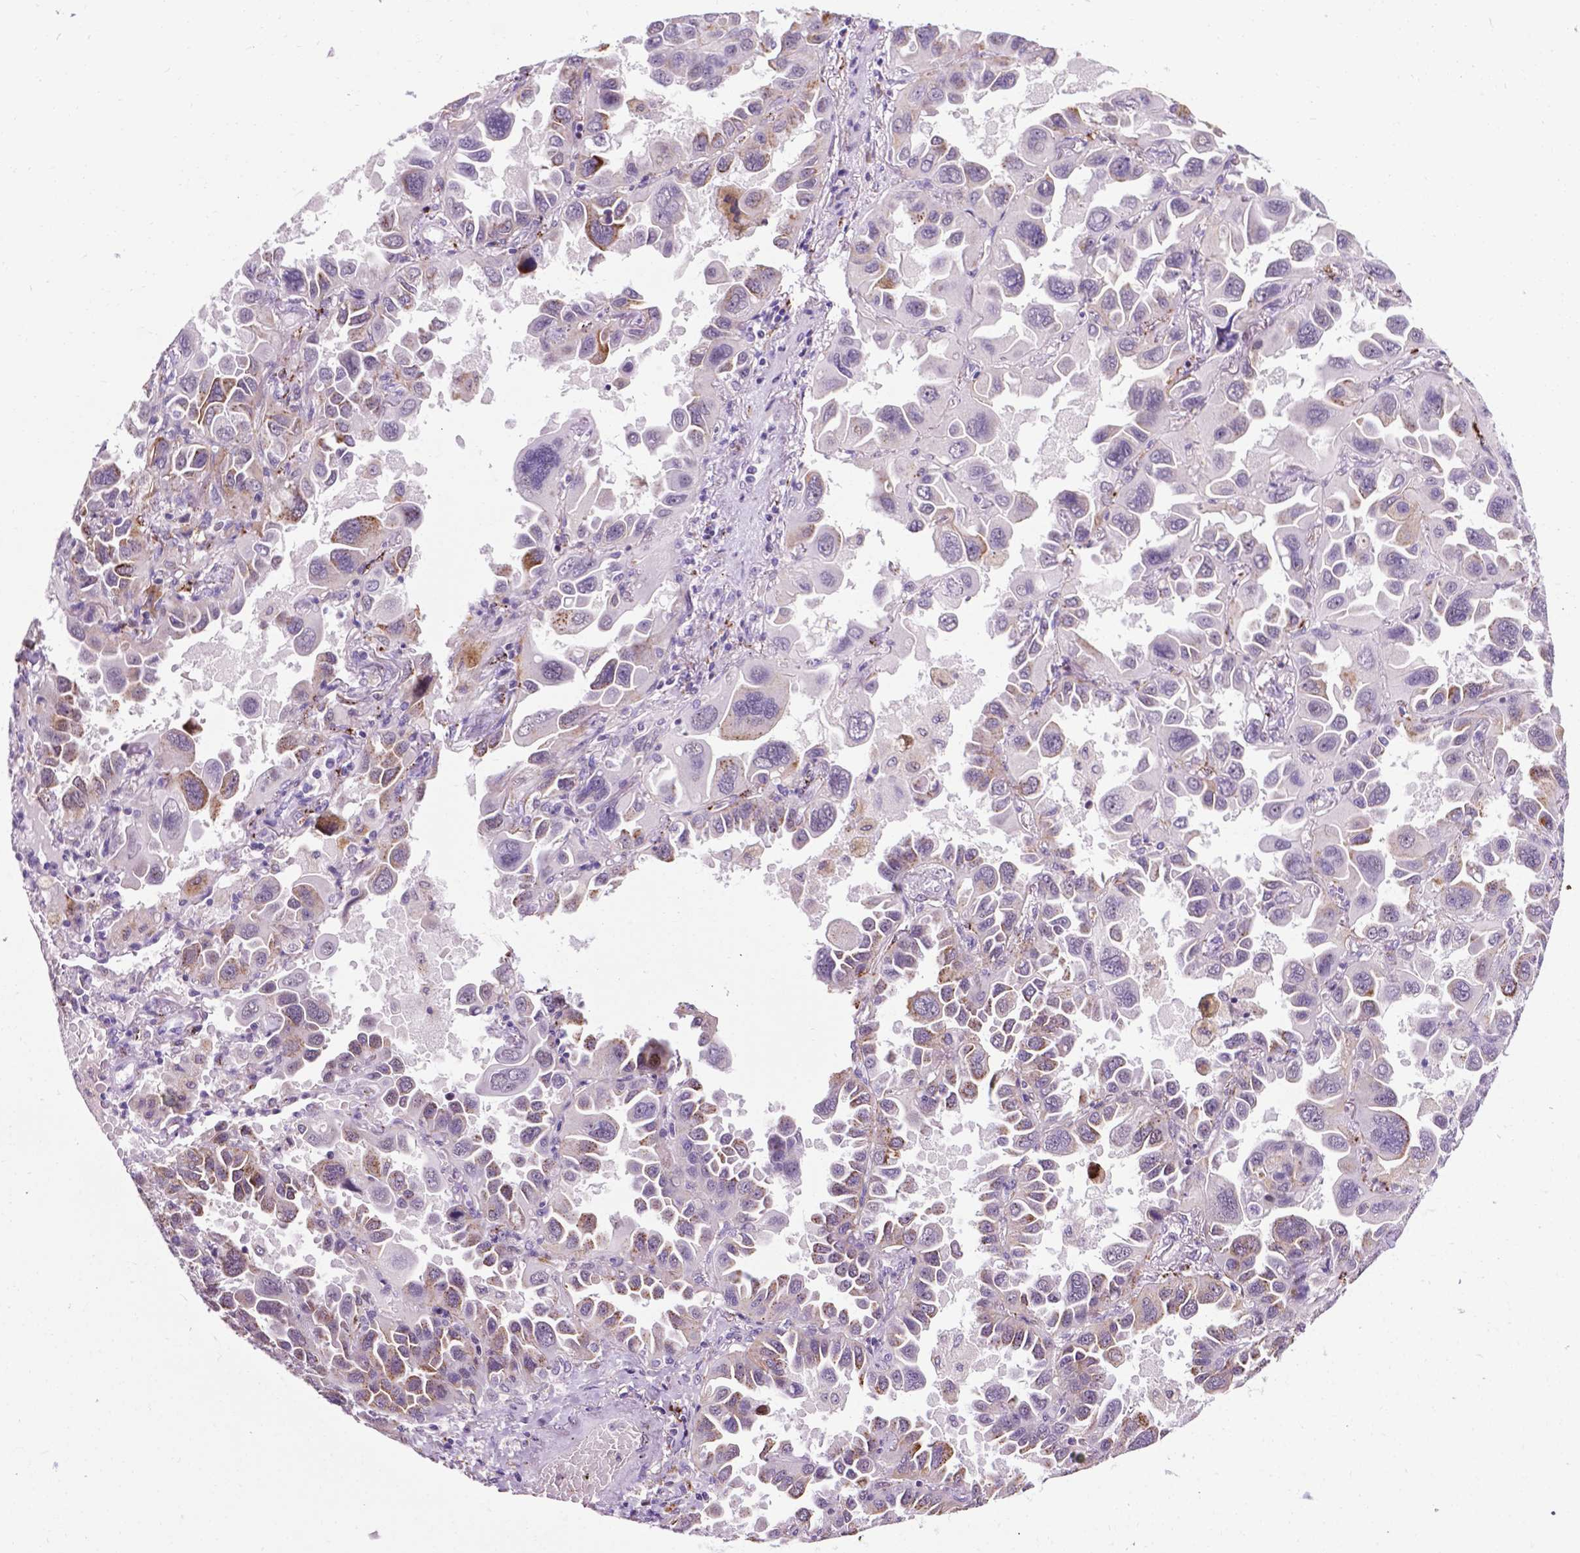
{"staining": {"intensity": "moderate", "quantity": "<25%", "location": "cytoplasmic/membranous"}, "tissue": "lung cancer", "cell_type": "Tumor cells", "image_type": "cancer", "snomed": [{"axis": "morphology", "description": "Adenocarcinoma, NOS"}, {"axis": "topography", "description": "Lung"}], "caption": "Lung cancer (adenocarcinoma) stained with a protein marker reveals moderate staining in tumor cells.", "gene": "SMAD3", "patient": {"sex": "male", "age": 64}}